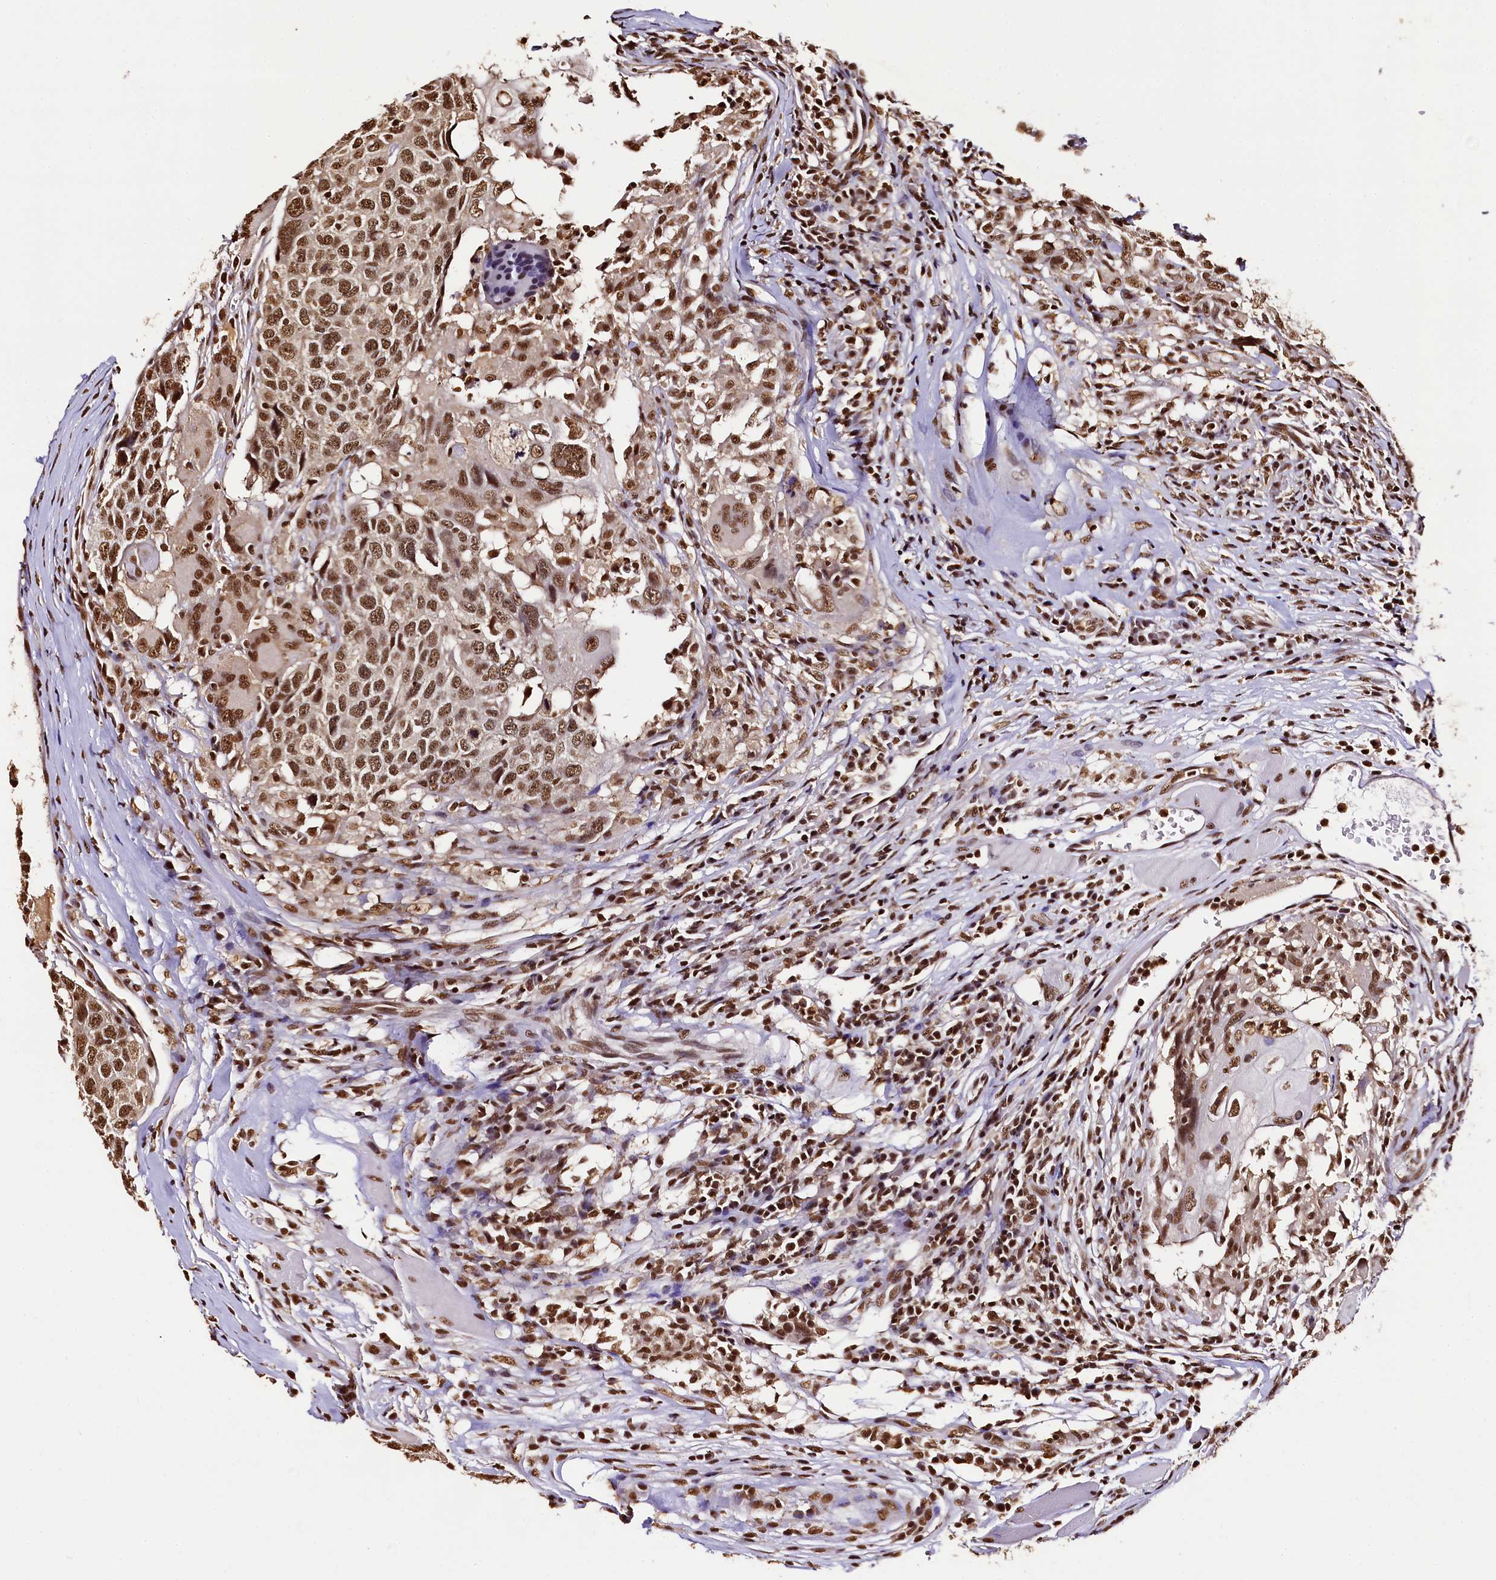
{"staining": {"intensity": "moderate", "quantity": ">75%", "location": "nuclear"}, "tissue": "head and neck cancer", "cell_type": "Tumor cells", "image_type": "cancer", "snomed": [{"axis": "morphology", "description": "Squamous cell carcinoma, NOS"}, {"axis": "topography", "description": "Head-Neck"}], "caption": "Immunohistochemistry image of neoplastic tissue: human squamous cell carcinoma (head and neck) stained using immunohistochemistry demonstrates medium levels of moderate protein expression localized specifically in the nuclear of tumor cells, appearing as a nuclear brown color.", "gene": "SNRPD2", "patient": {"sex": "male", "age": 66}}